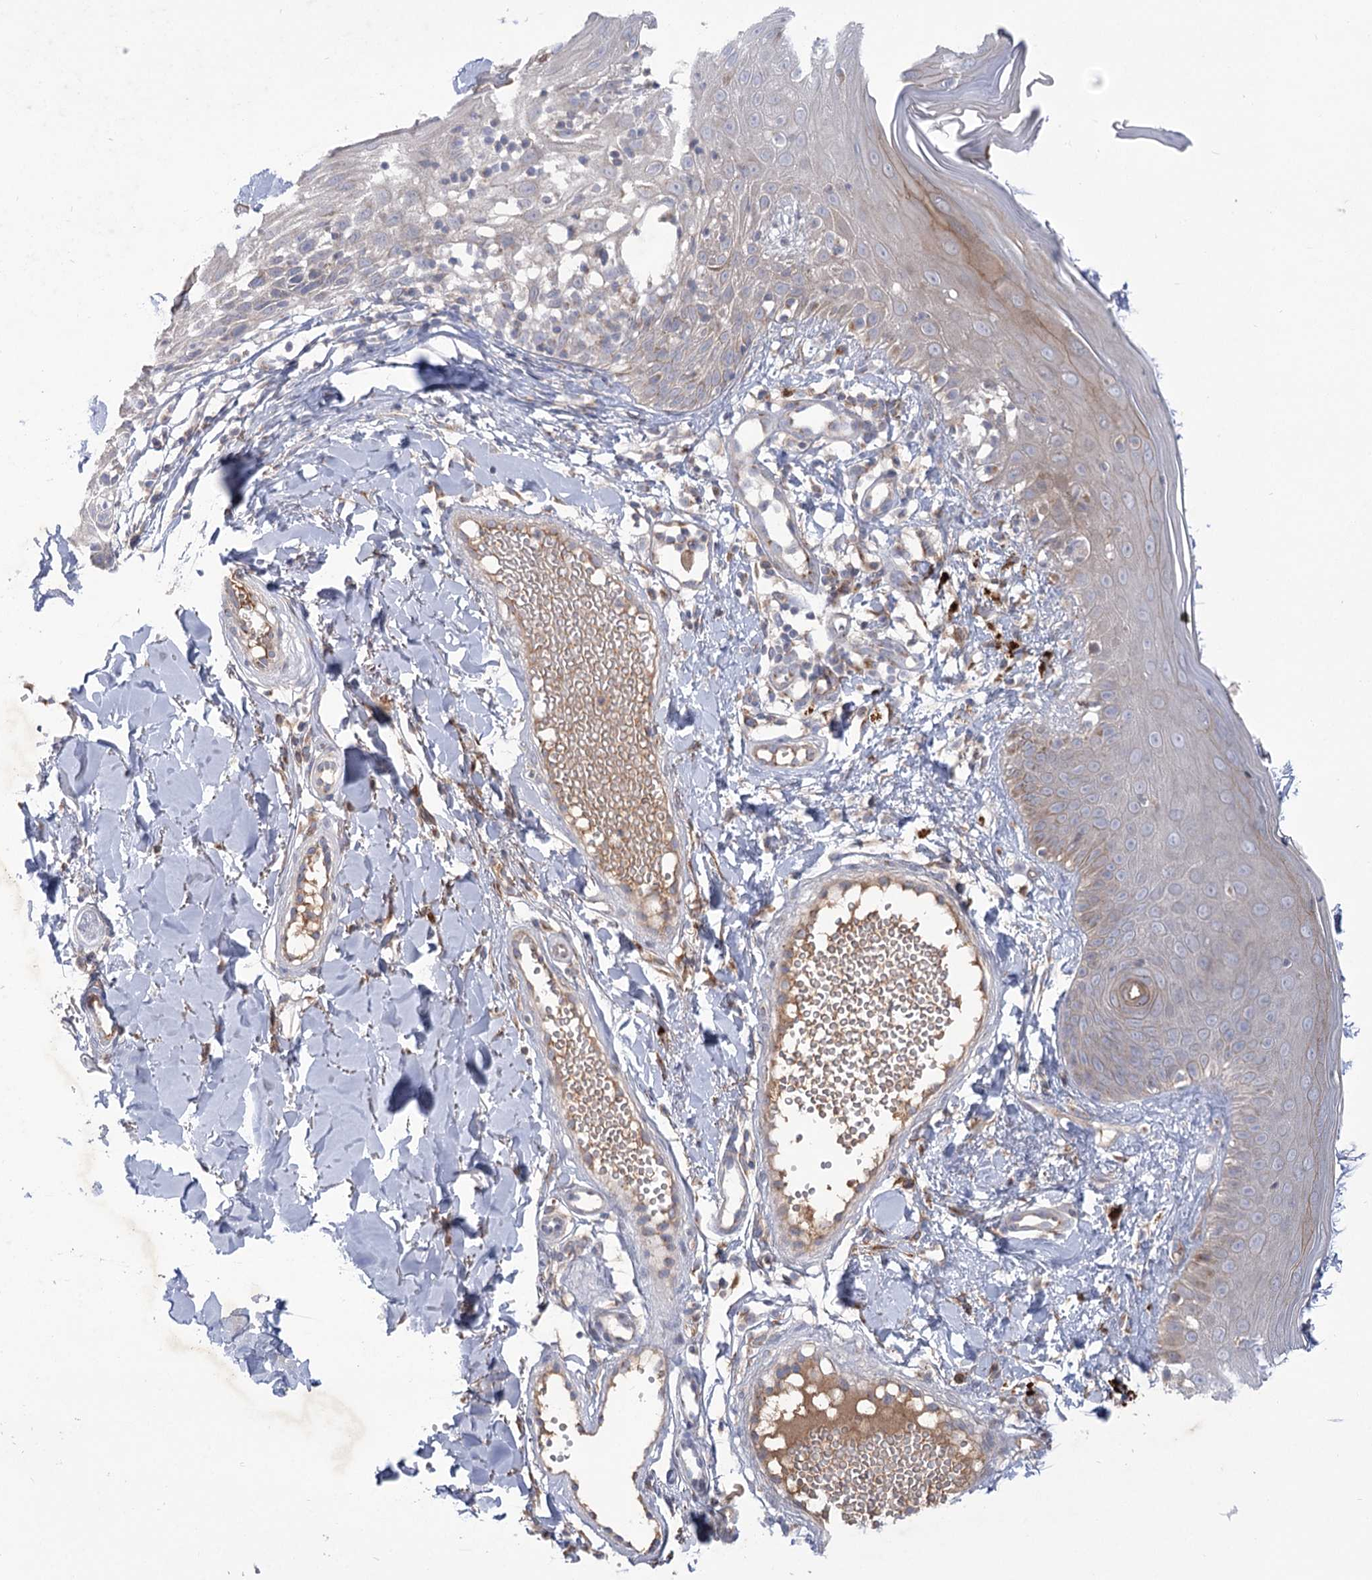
{"staining": {"intensity": "negative", "quantity": "none", "location": "none"}, "tissue": "skin", "cell_type": "Fibroblasts", "image_type": "normal", "snomed": [{"axis": "morphology", "description": "Normal tissue, NOS"}, {"axis": "topography", "description": "Skin"}], "caption": "This is an immunohistochemistry (IHC) photomicrograph of benign skin. There is no positivity in fibroblasts.", "gene": "GBF1", "patient": {"sex": "male", "age": 52}}